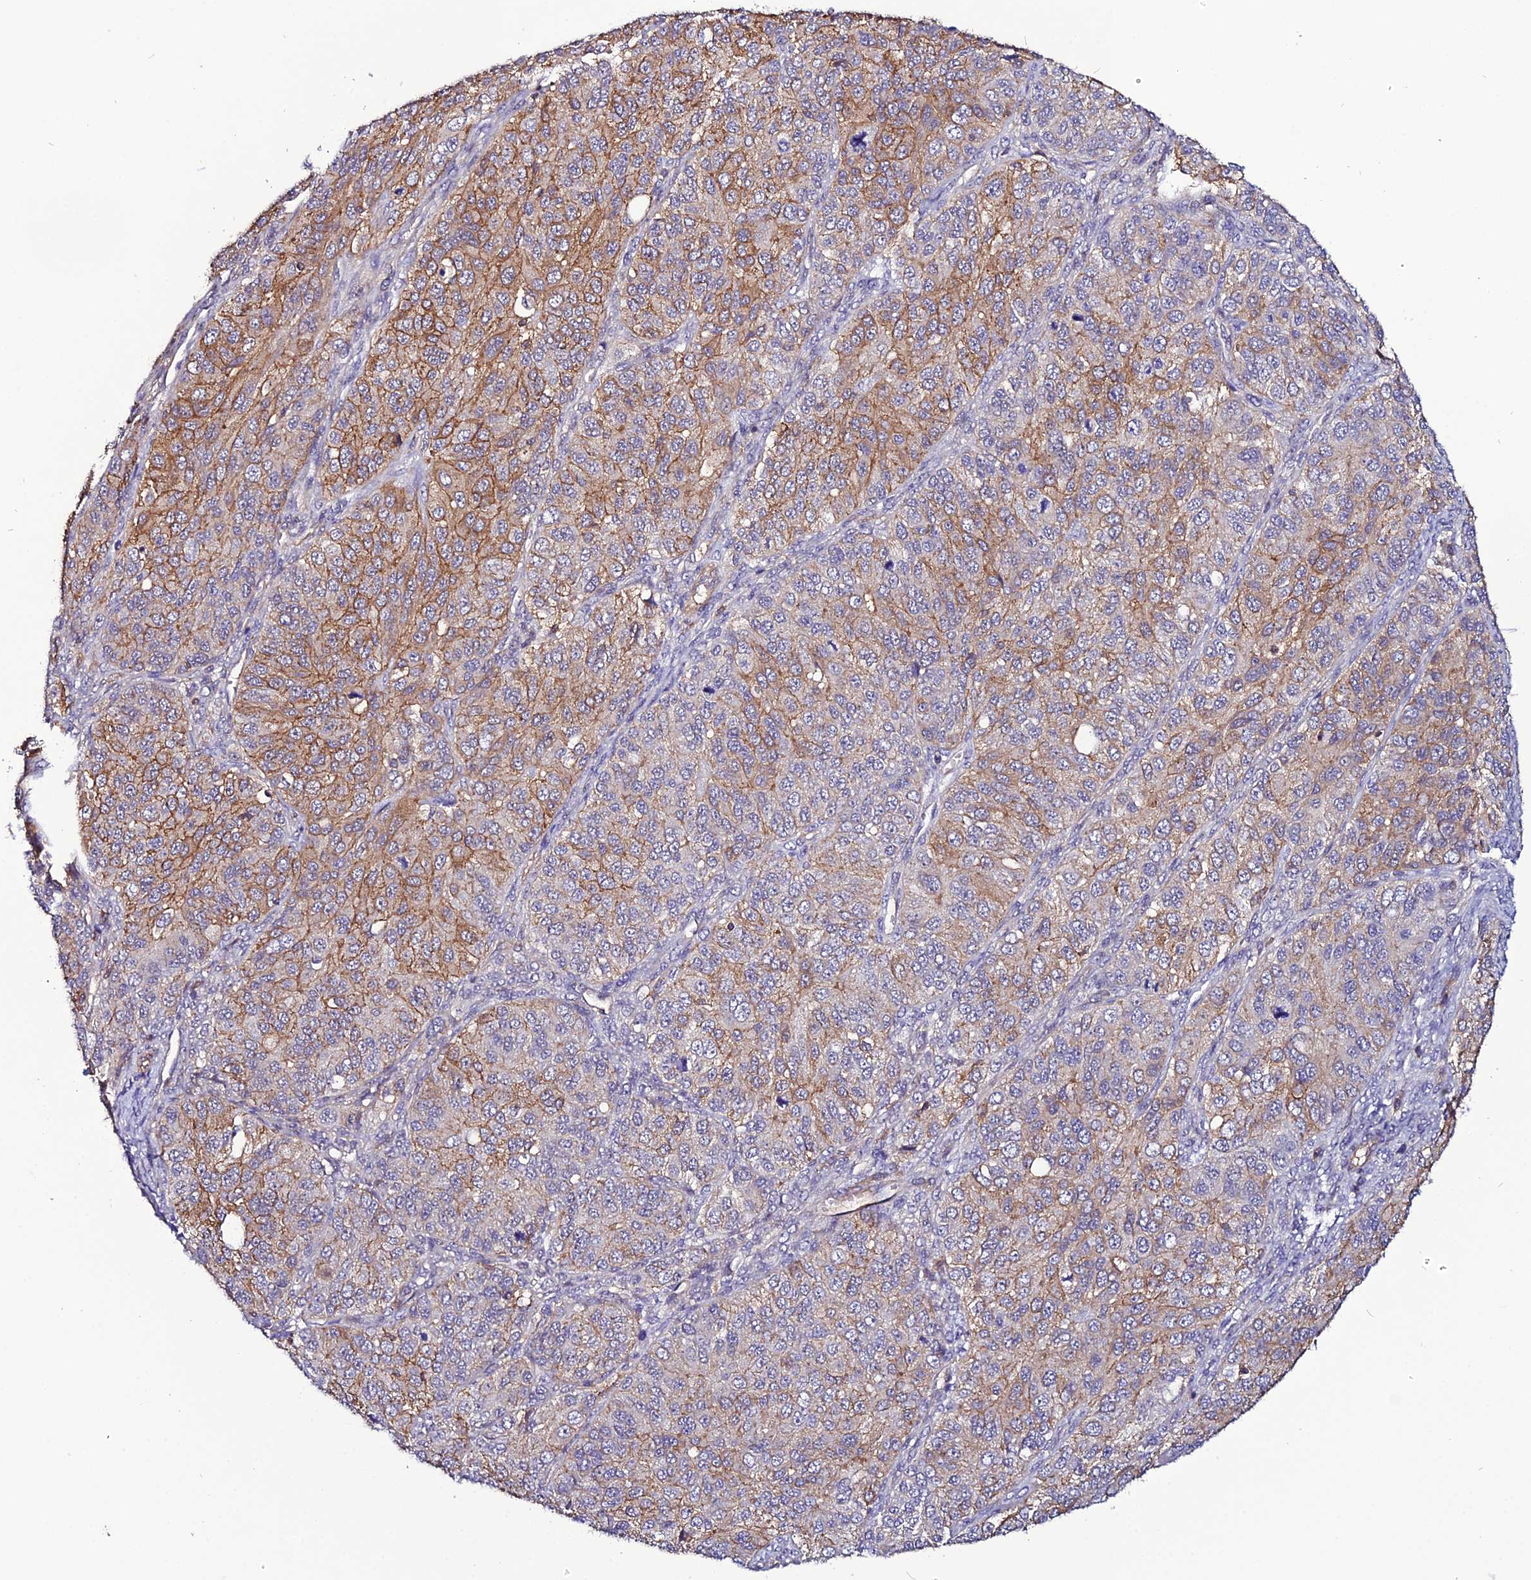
{"staining": {"intensity": "moderate", "quantity": "25%-75%", "location": "cytoplasmic/membranous"}, "tissue": "ovarian cancer", "cell_type": "Tumor cells", "image_type": "cancer", "snomed": [{"axis": "morphology", "description": "Carcinoma, endometroid"}, {"axis": "topography", "description": "Ovary"}], "caption": "Ovarian cancer stained with IHC exhibits moderate cytoplasmic/membranous expression in about 25%-75% of tumor cells.", "gene": "USP17L15", "patient": {"sex": "female", "age": 51}}